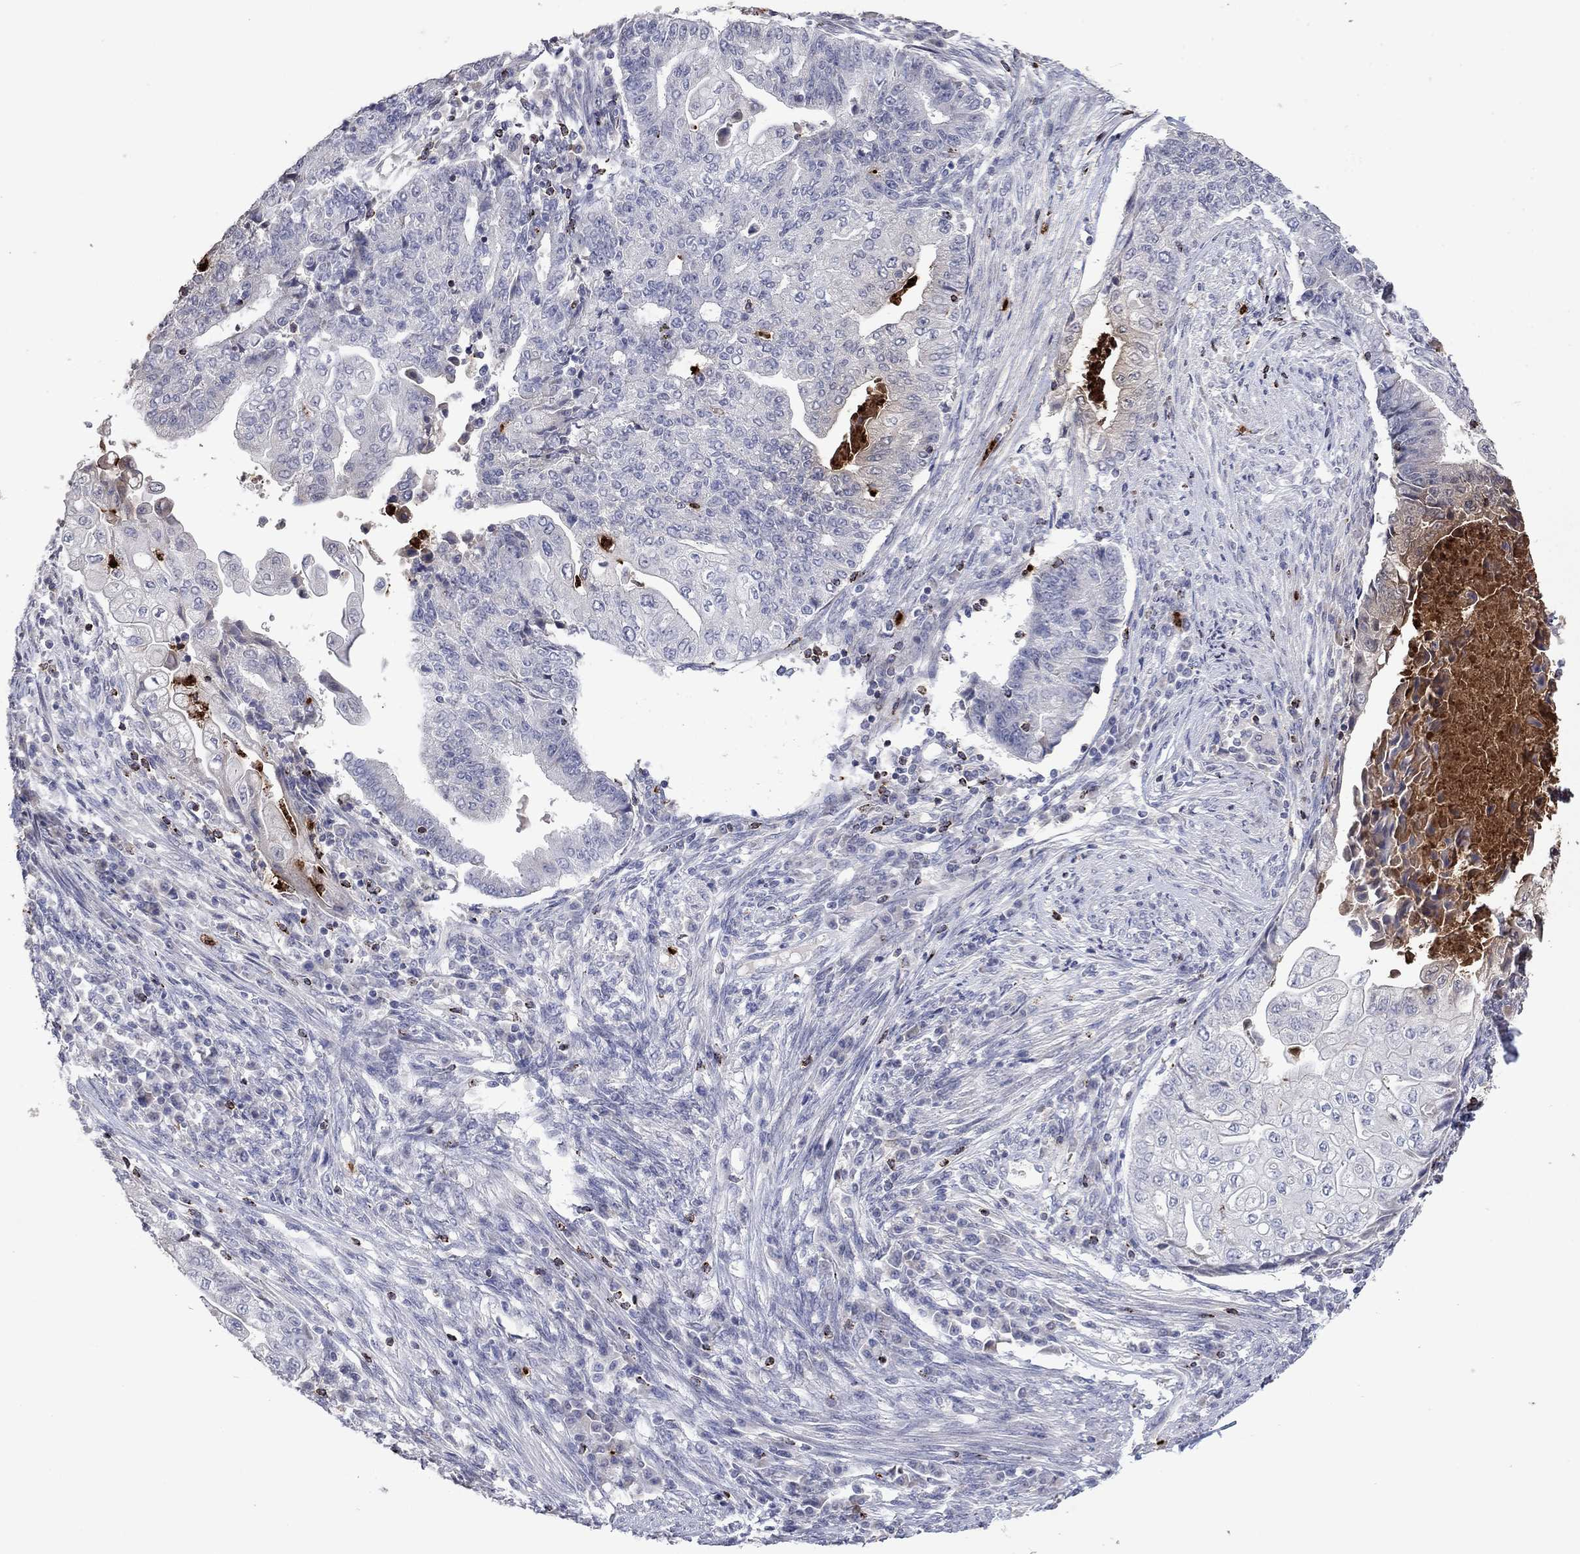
{"staining": {"intensity": "negative", "quantity": "none", "location": "none"}, "tissue": "endometrial cancer", "cell_type": "Tumor cells", "image_type": "cancer", "snomed": [{"axis": "morphology", "description": "Adenocarcinoma, NOS"}, {"axis": "topography", "description": "Uterus"}, {"axis": "topography", "description": "Endometrium"}], "caption": "Endometrial cancer was stained to show a protein in brown. There is no significant positivity in tumor cells.", "gene": "CCL5", "patient": {"sex": "female", "age": 54}}